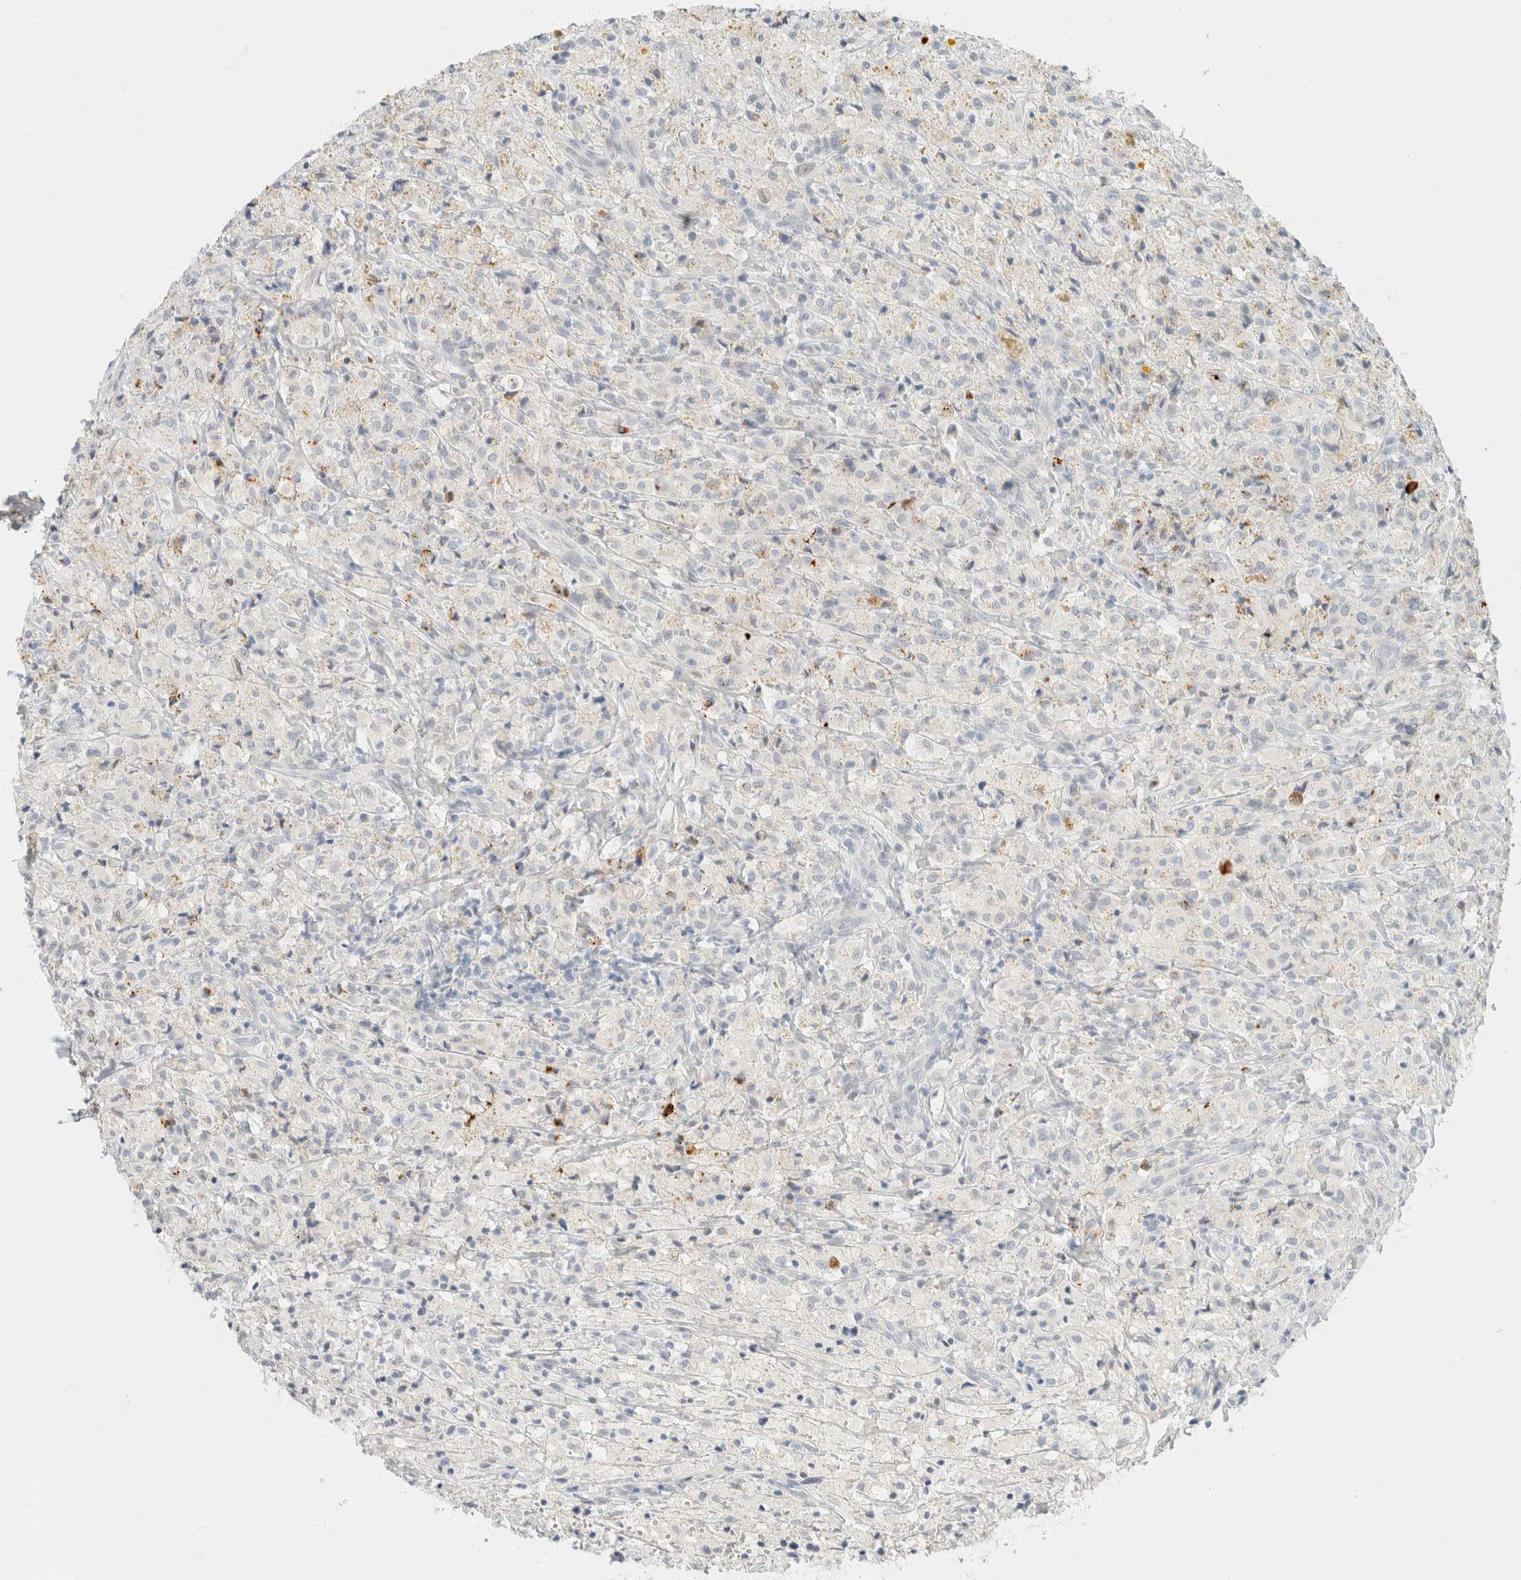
{"staining": {"intensity": "negative", "quantity": "none", "location": "none"}, "tissue": "testis cancer", "cell_type": "Tumor cells", "image_type": "cancer", "snomed": [{"axis": "morphology", "description": "Carcinoma, Embryonal, NOS"}, {"axis": "topography", "description": "Testis"}], "caption": "IHC of human testis cancer (embryonal carcinoma) reveals no positivity in tumor cells.", "gene": "KRT20", "patient": {"sex": "male", "age": 2}}